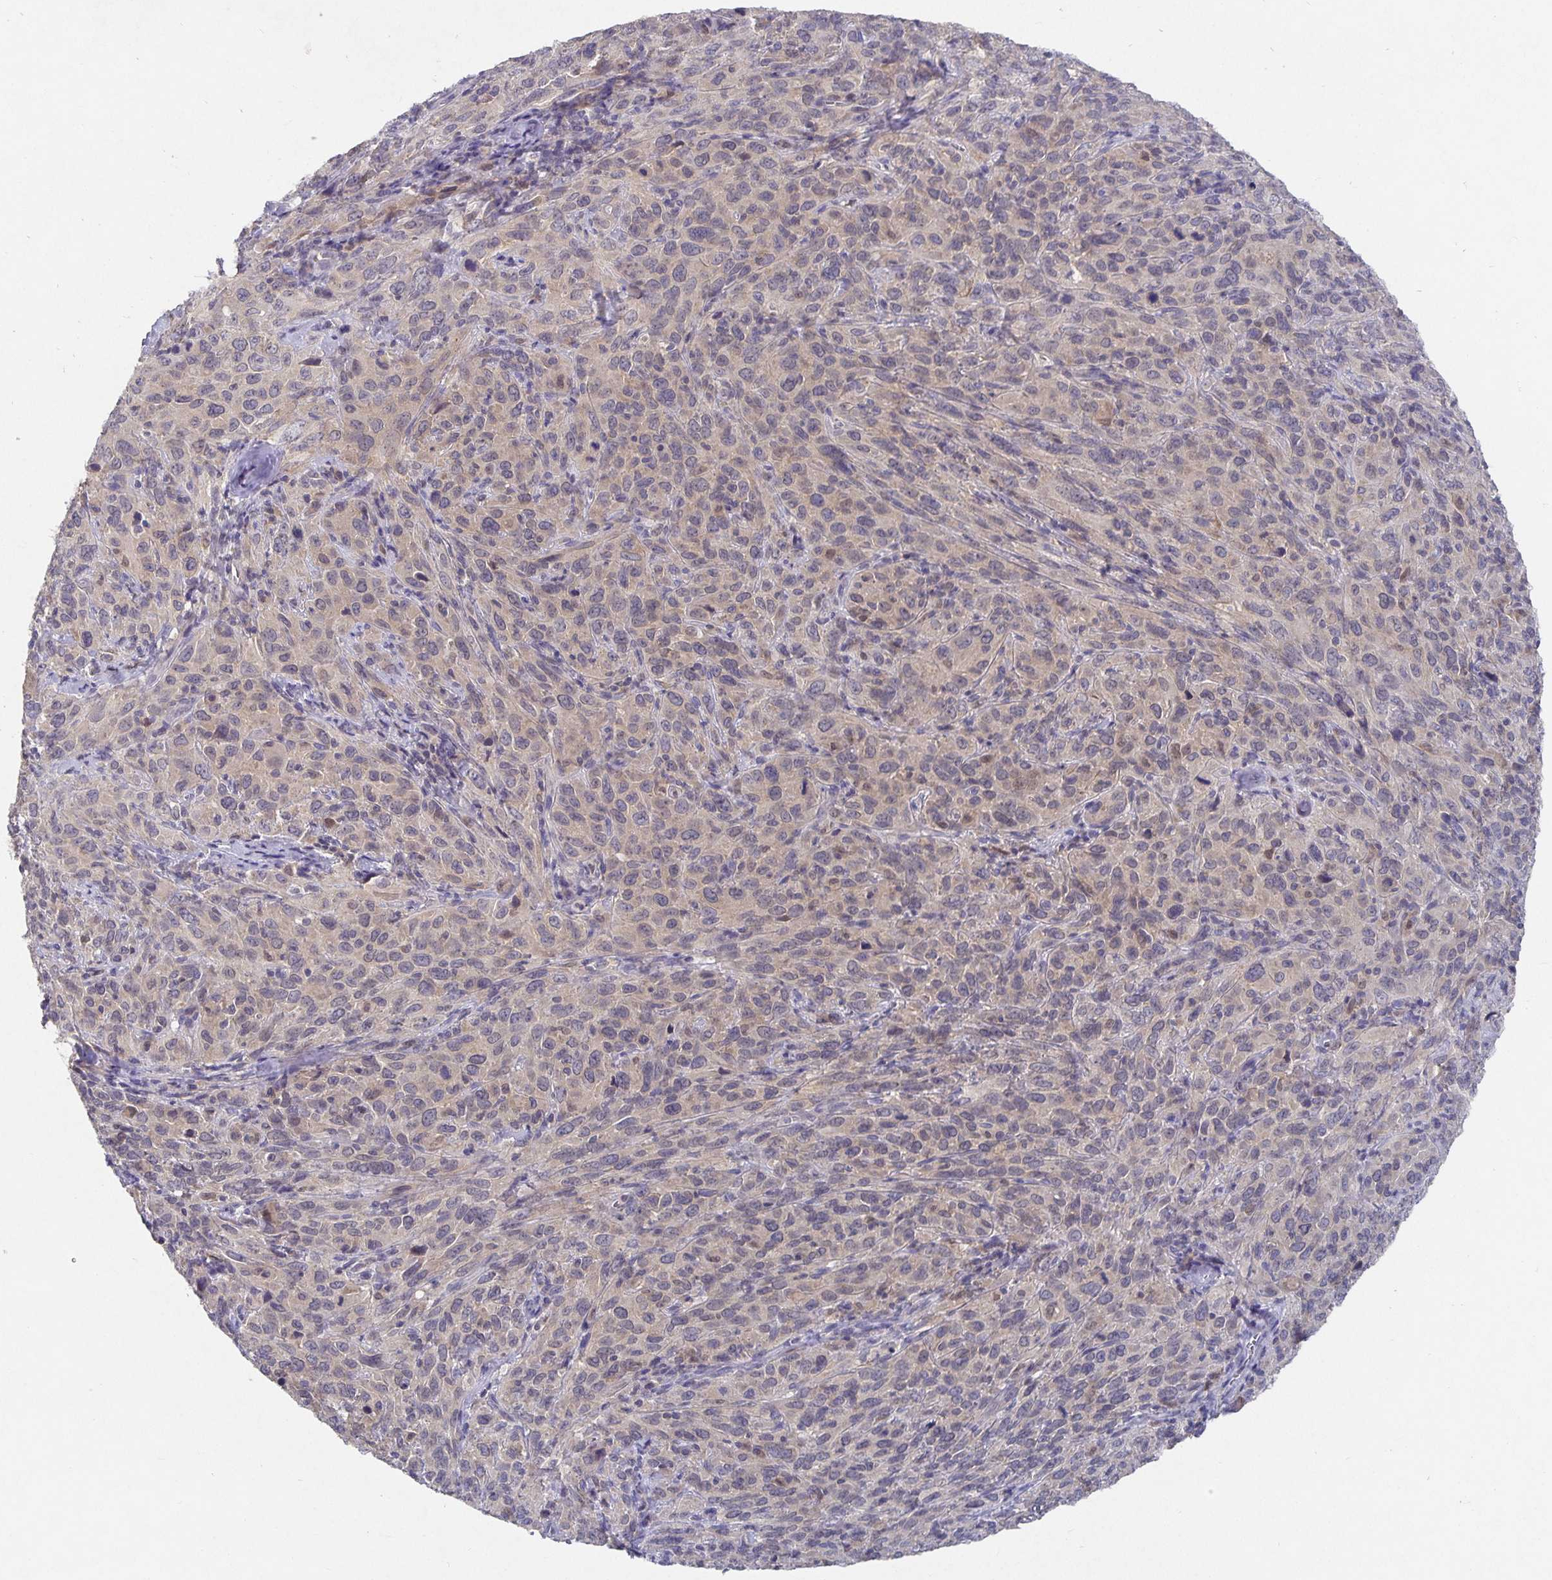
{"staining": {"intensity": "weak", "quantity": "<25%", "location": "cytoplasmic/membranous"}, "tissue": "cervical cancer", "cell_type": "Tumor cells", "image_type": "cancer", "snomed": [{"axis": "morphology", "description": "Normal tissue, NOS"}, {"axis": "morphology", "description": "Squamous cell carcinoma, NOS"}, {"axis": "topography", "description": "Cervix"}], "caption": "IHC of squamous cell carcinoma (cervical) reveals no positivity in tumor cells.", "gene": "HEPN1", "patient": {"sex": "female", "age": 51}}